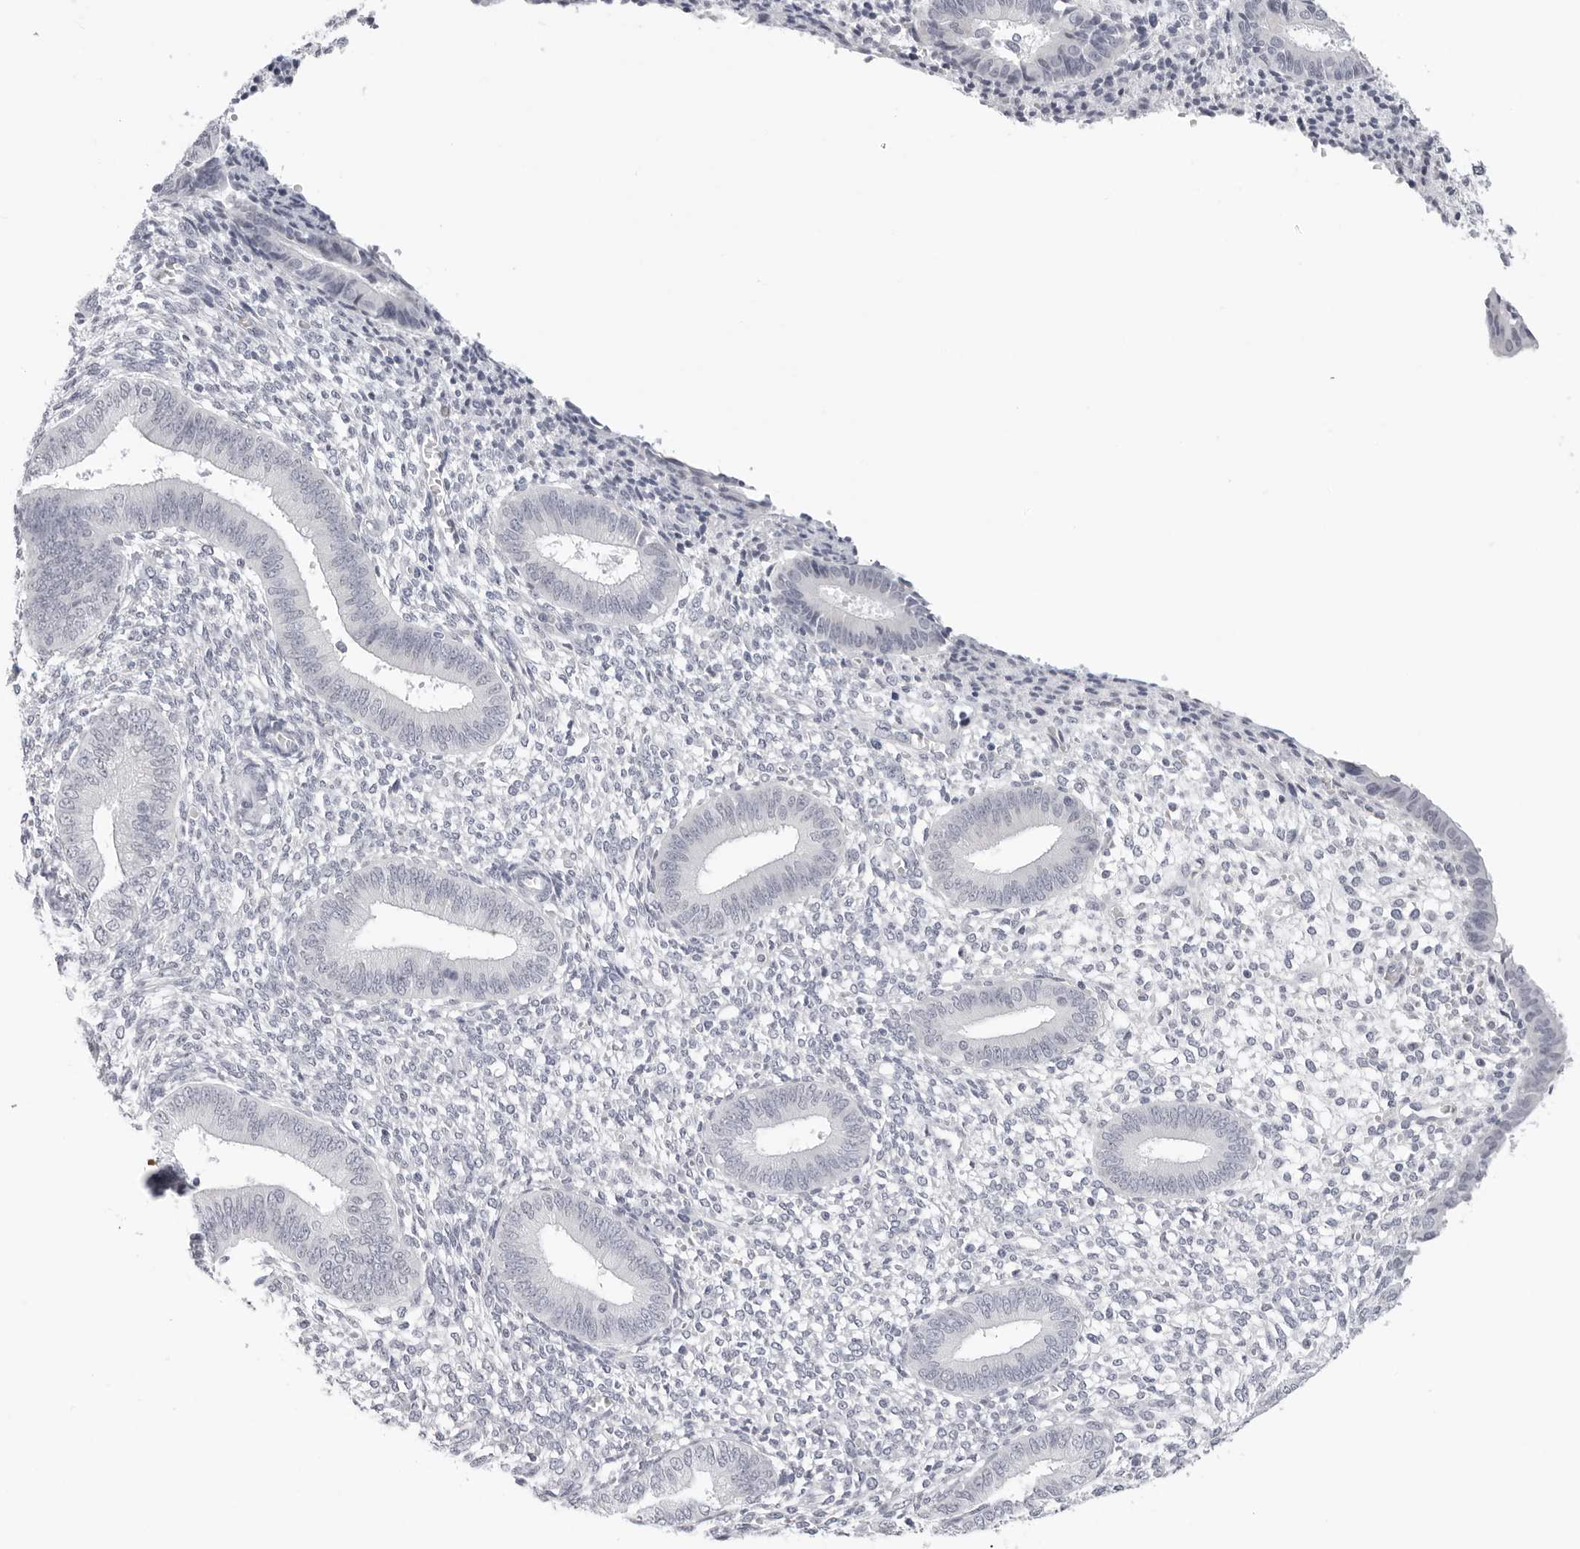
{"staining": {"intensity": "negative", "quantity": "none", "location": "none"}, "tissue": "endometrium", "cell_type": "Cells in endometrial stroma", "image_type": "normal", "snomed": [{"axis": "morphology", "description": "Normal tissue, NOS"}, {"axis": "topography", "description": "Endometrium"}], "caption": "High power microscopy histopathology image of an IHC micrograph of normal endometrium, revealing no significant expression in cells in endometrial stroma.", "gene": "EDN2", "patient": {"sex": "female", "age": 46}}